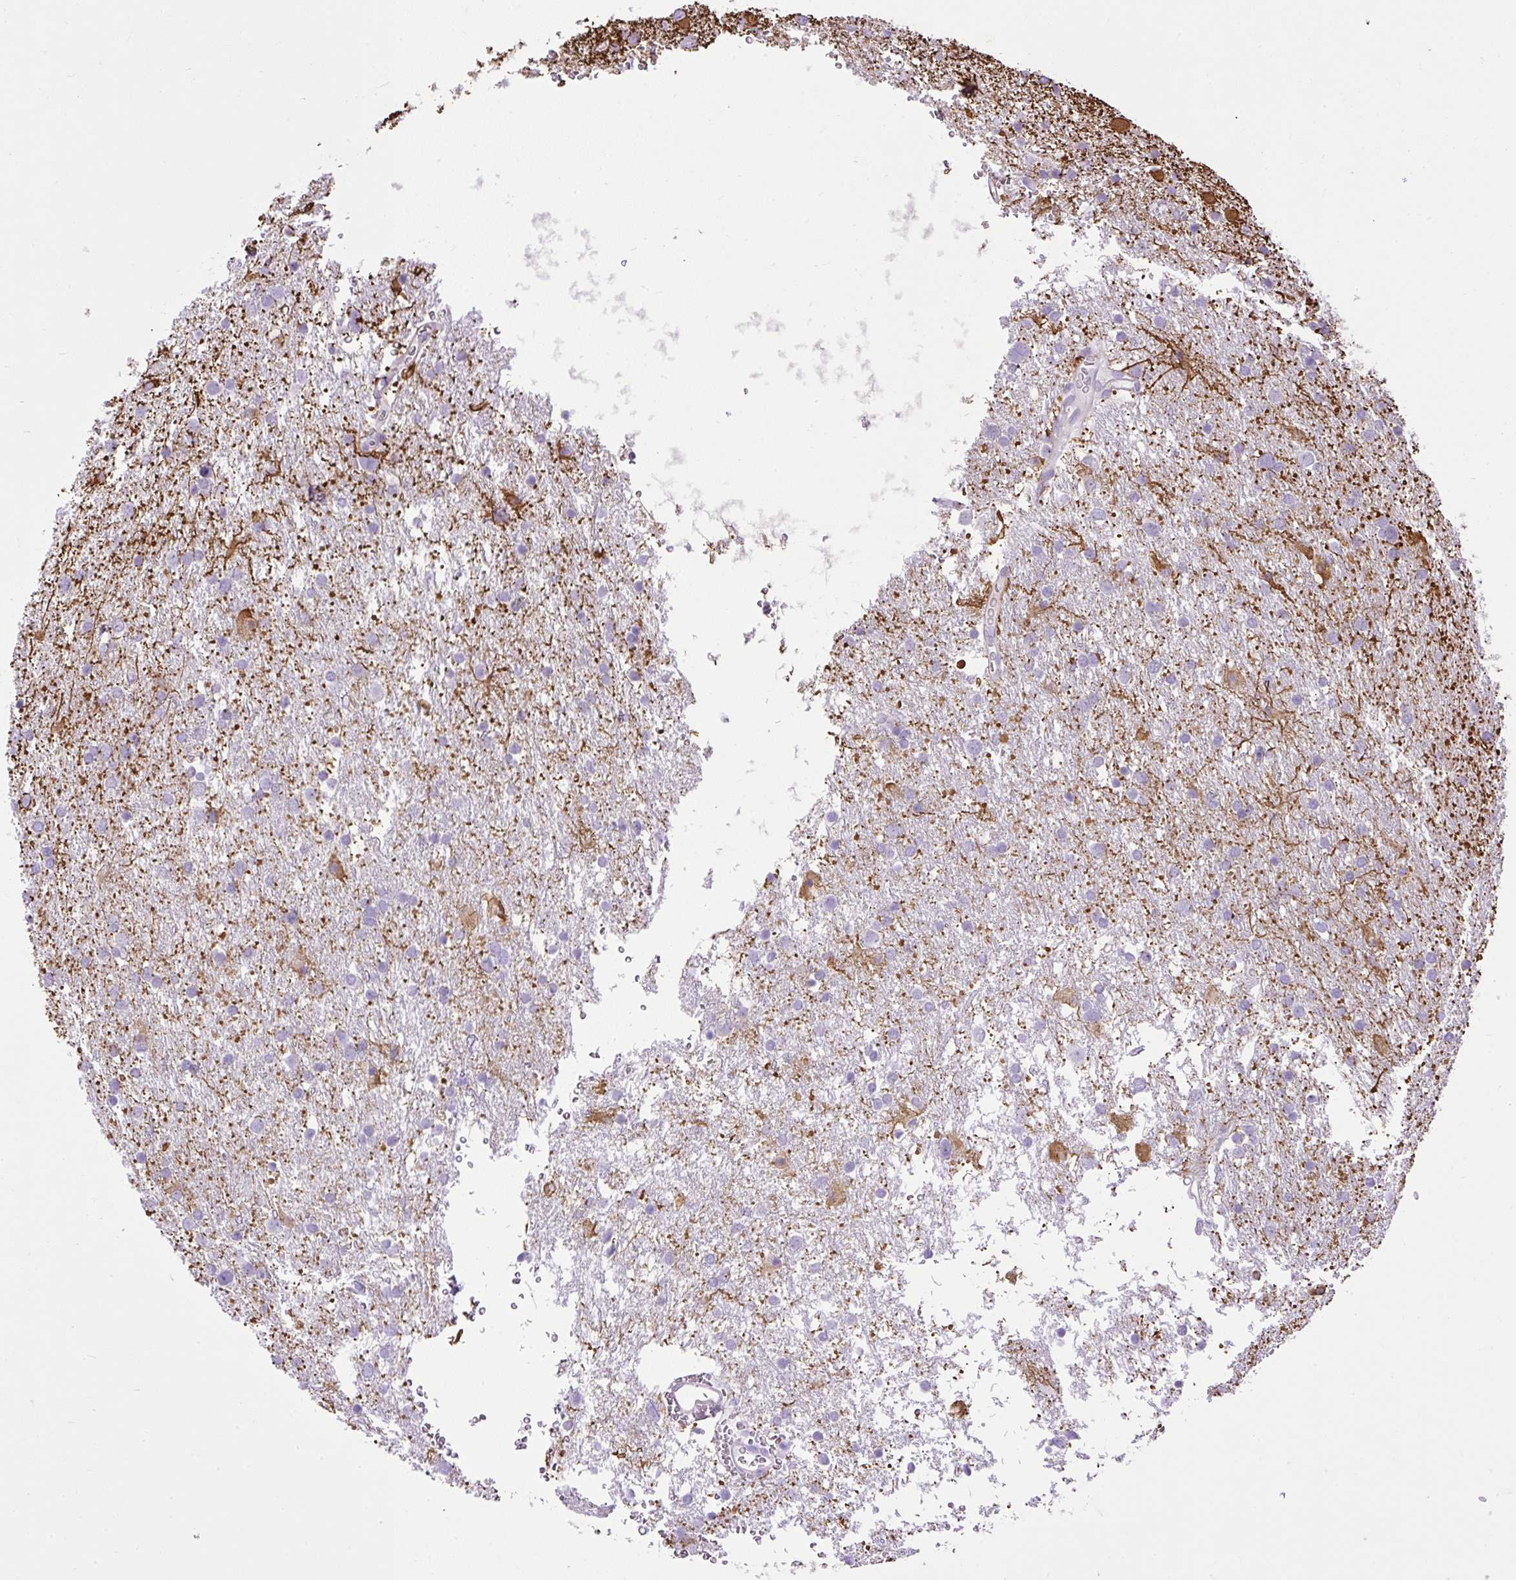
{"staining": {"intensity": "negative", "quantity": "none", "location": "none"}, "tissue": "glioma", "cell_type": "Tumor cells", "image_type": "cancer", "snomed": [{"axis": "morphology", "description": "Glioma, malignant, Low grade"}, {"axis": "topography", "description": "Brain"}], "caption": "A micrograph of human low-grade glioma (malignant) is negative for staining in tumor cells. (IHC, brightfield microscopy, high magnification).", "gene": "VWA7", "patient": {"sex": "female", "age": 32}}